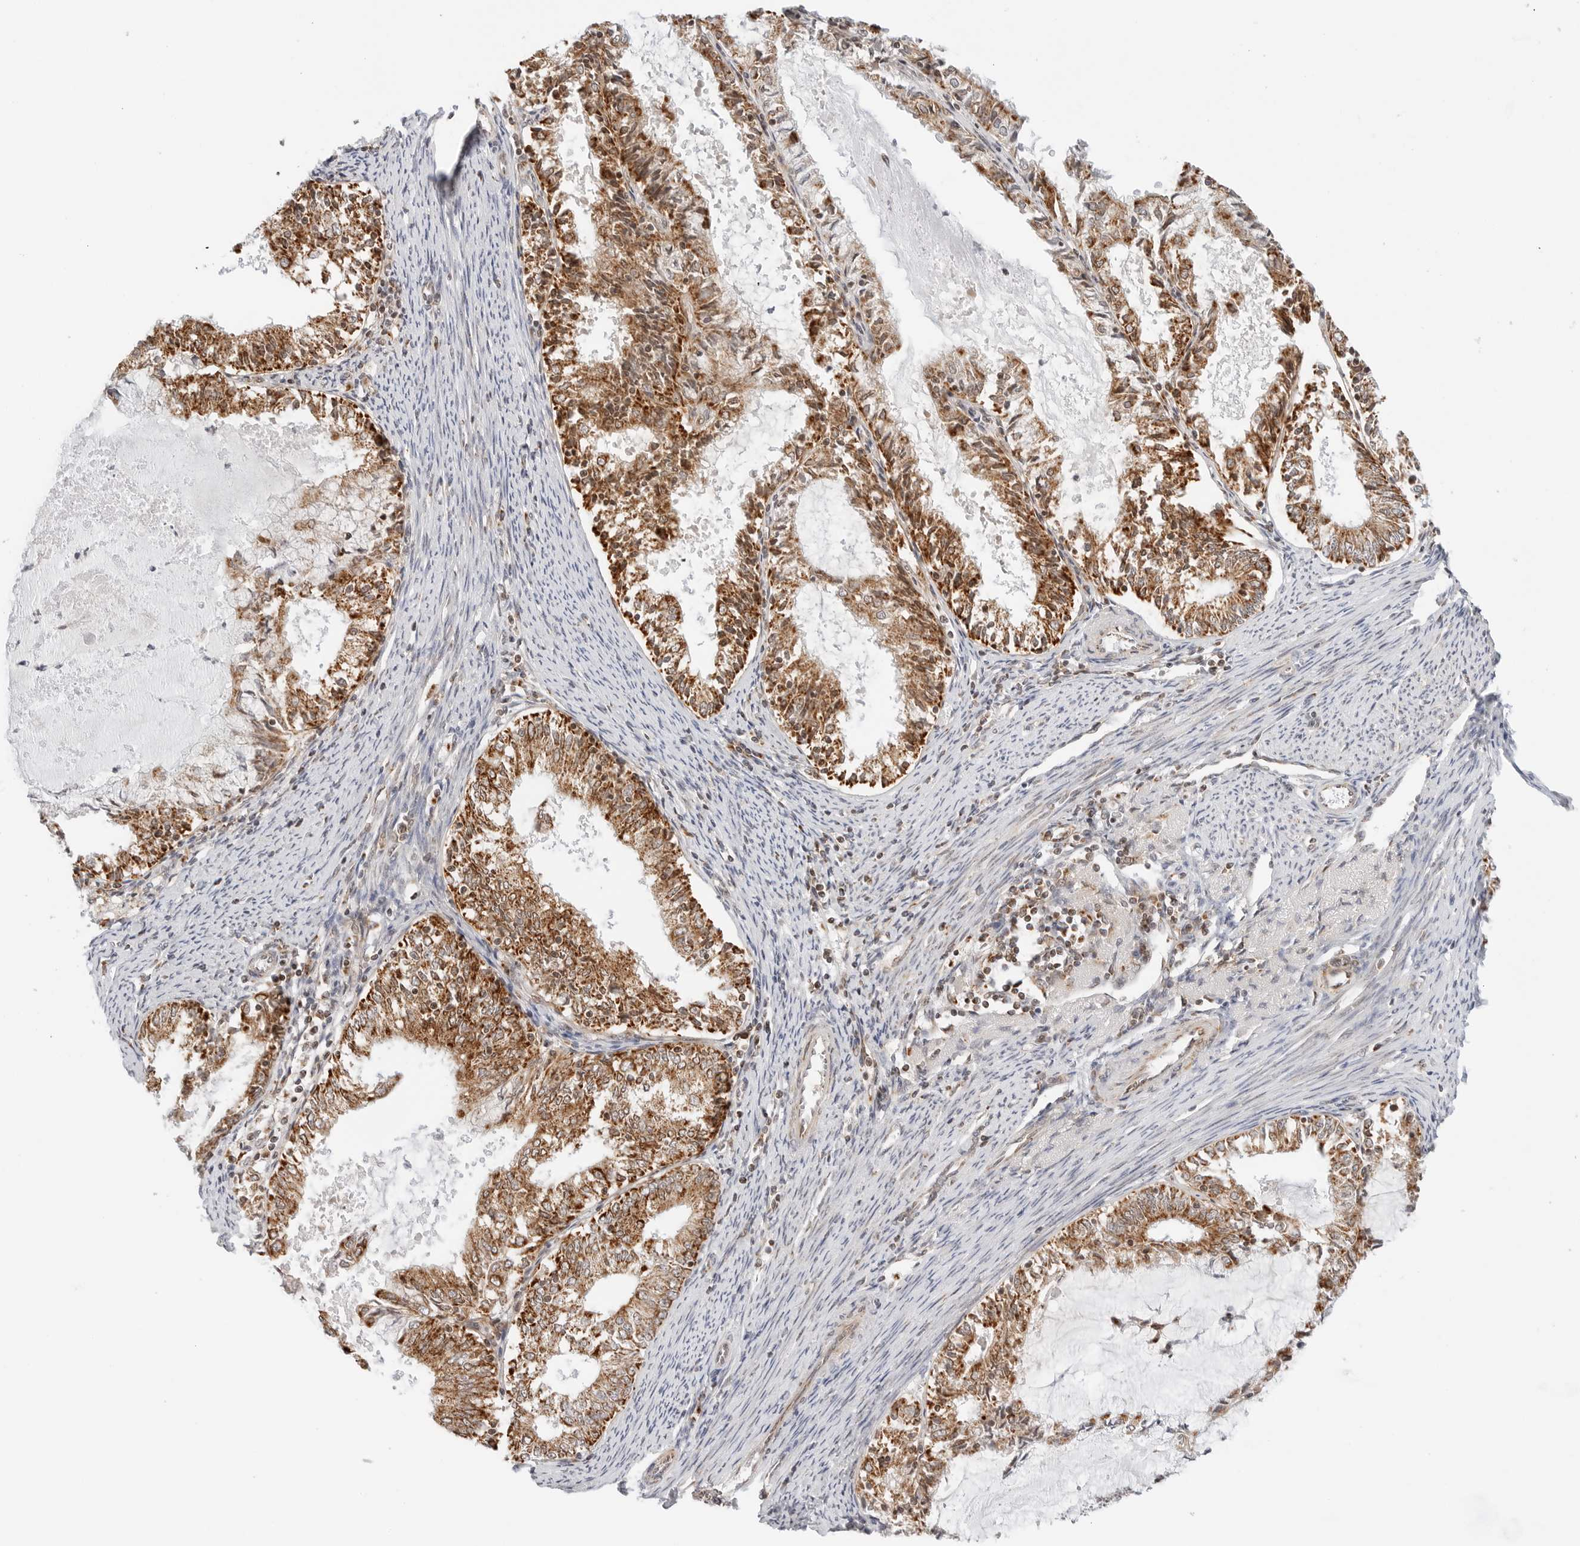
{"staining": {"intensity": "strong", "quantity": ">75%", "location": "cytoplasmic/membranous"}, "tissue": "endometrial cancer", "cell_type": "Tumor cells", "image_type": "cancer", "snomed": [{"axis": "morphology", "description": "Adenocarcinoma, NOS"}, {"axis": "topography", "description": "Endometrium"}], "caption": "Tumor cells reveal high levels of strong cytoplasmic/membranous positivity in approximately >75% of cells in endometrial cancer (adenocarcinoma). (Brightfield microscopy of DAB IHC at high magnification).", "gene": "DYRK4", "patient": {"sex": "female", "age": 57}}